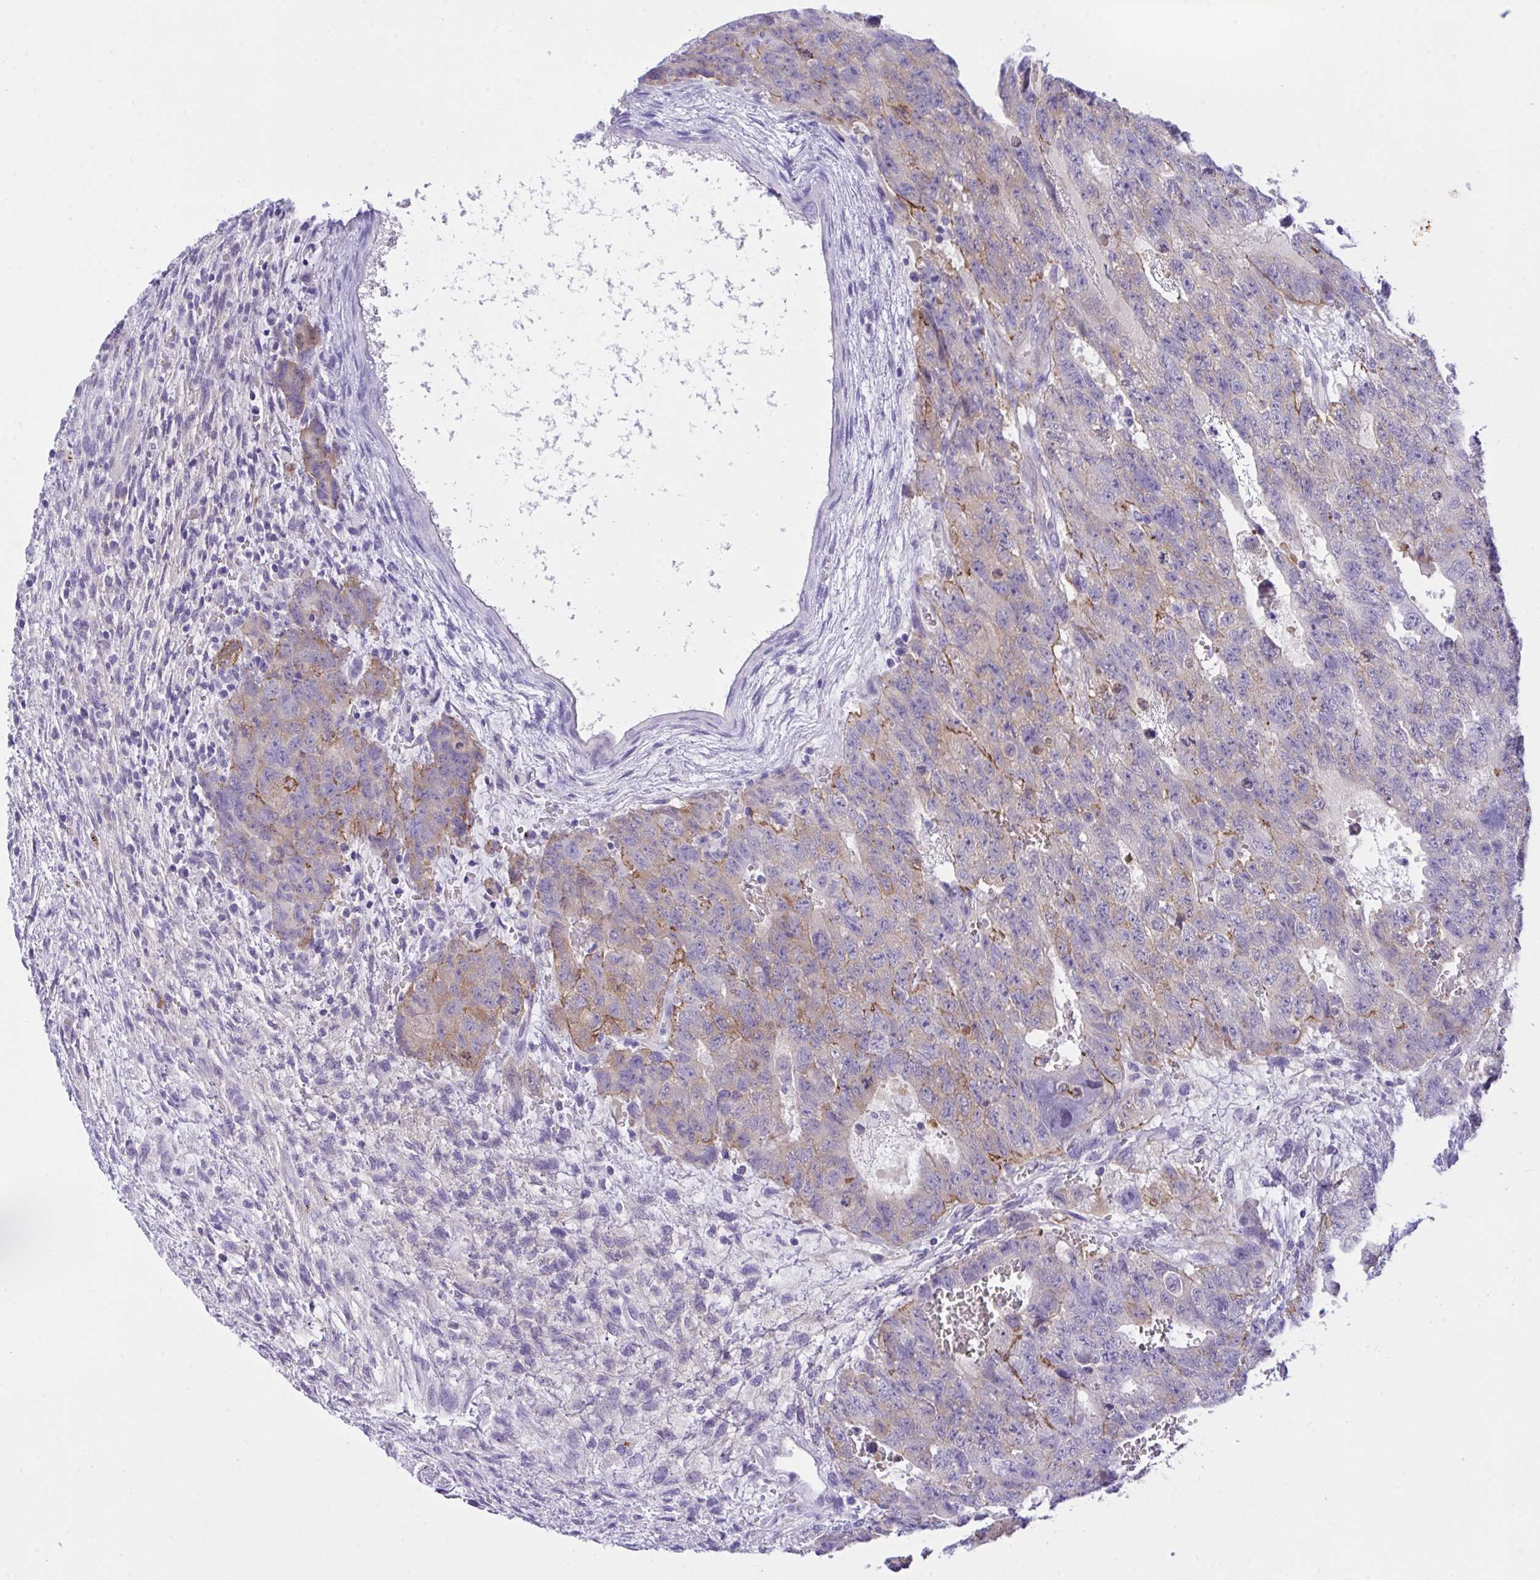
{"staining": {"intensity": "weak", "quantity": "<25%", "location": "cytoplasmic/membranous"}, "tissue": "testis cancer", "cell_type": "Tumor cells", "image_type": "cancer", "snomed": [{"axis": "morphology", "description": "Carcinoma, Embryonal, NOS"}, {"axis": "topography", "description": "Testis"}], "caption": "Tumor cells show no significant positivity in testis cancer.", "gene": "TLN2", "patient": {"sex": "male", "age": 26}}